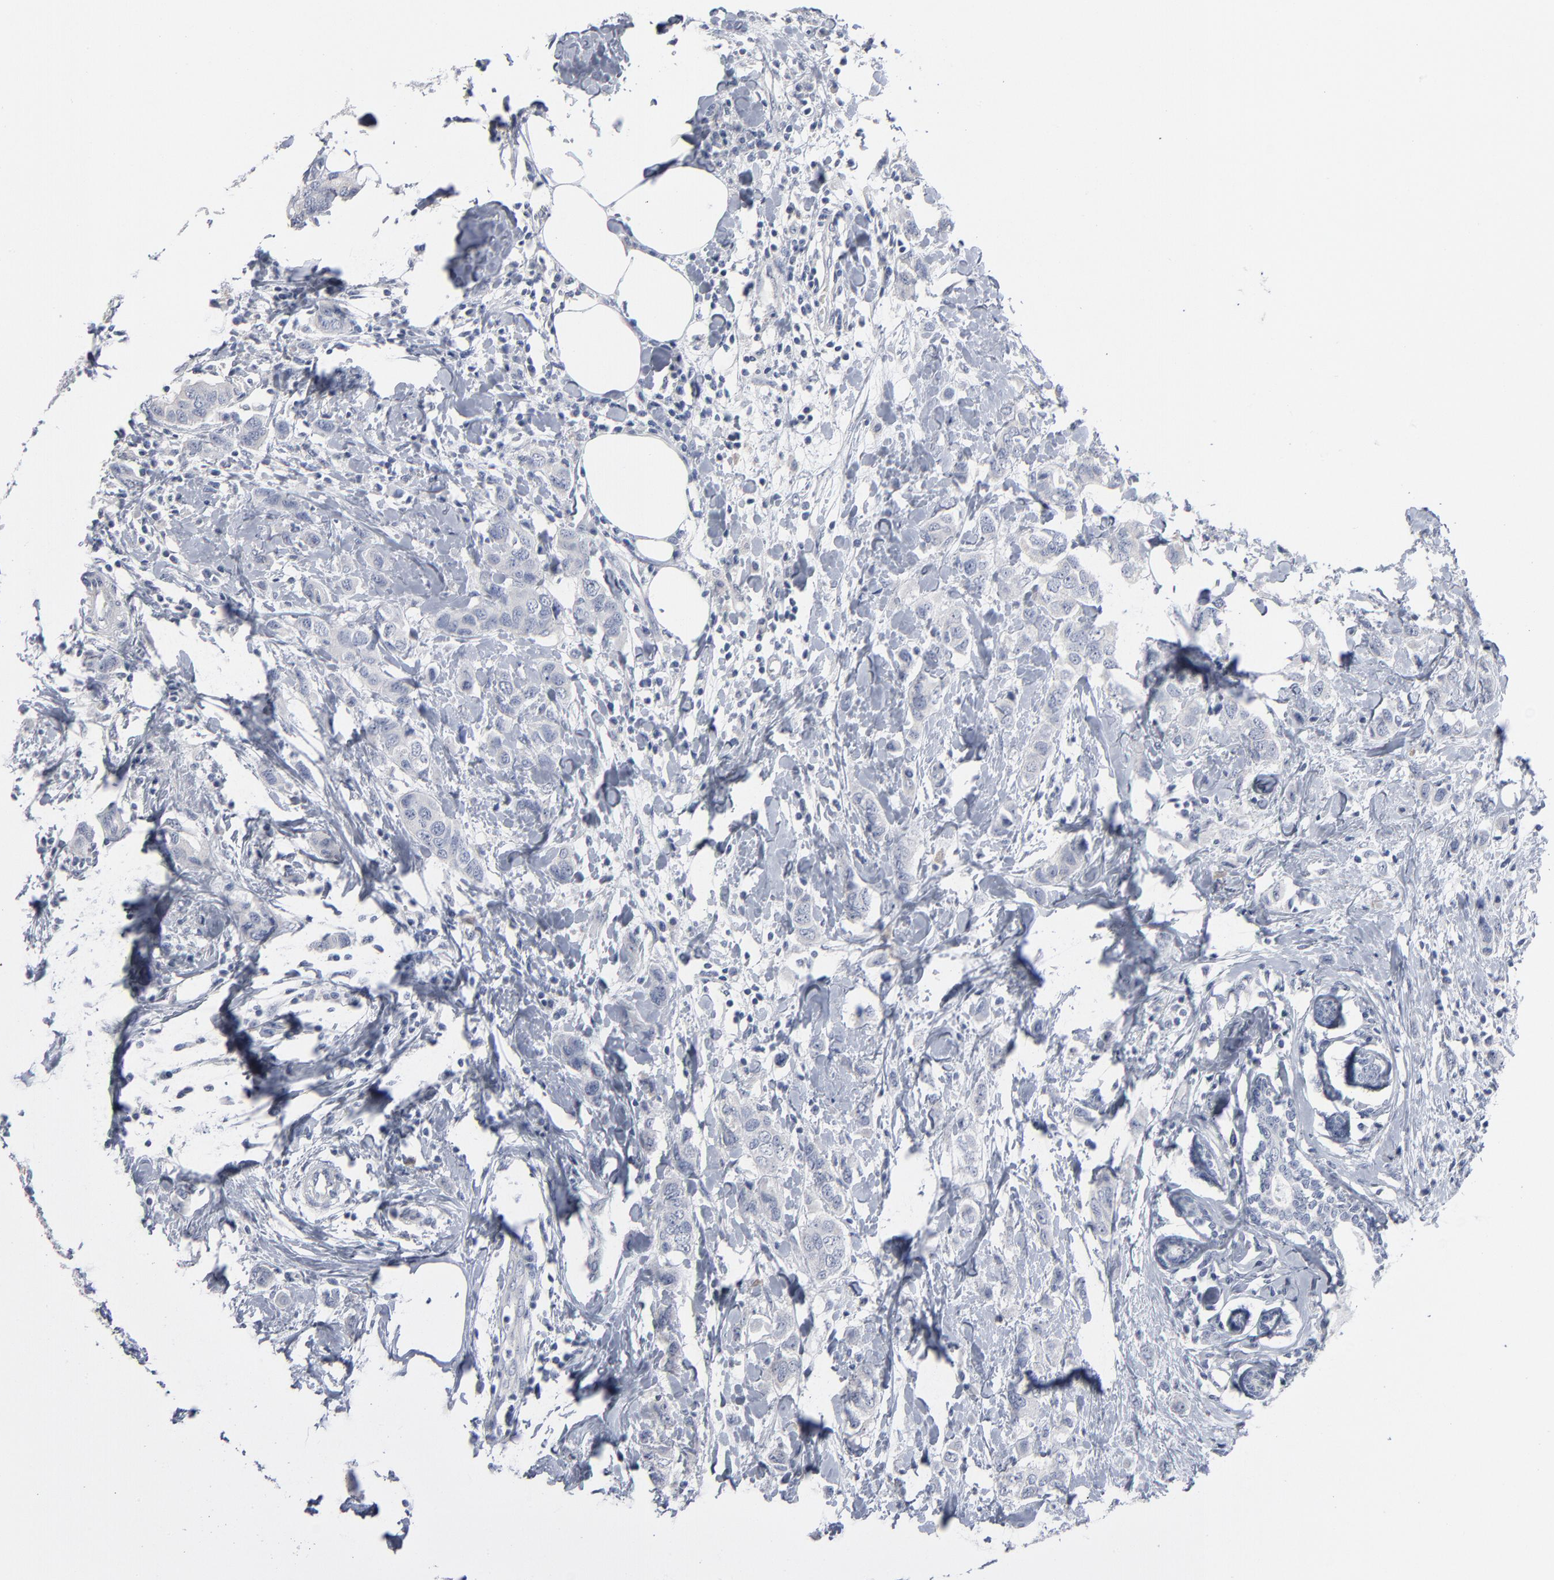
{"staining": {"intensity": "negative", "quantity": "none", "location": "none"}, "tissue": "breast cancer", "cell_type": "Tumor cells", "image_type": "cancer", "snomed": [{"axis": "morphology", "description": "Normal tissue, NOS"}, {"axis": "morphology", "description": "Duct carcinoma"}, {"axis": "topography", "description": "Breast"}], "caption": "Image shows no significant protein positivity in tumor cells of infiltrating ductal carcinoma (breast).", "gene": "PAGE1", "patient": {"sex": "female", "age": 50}}